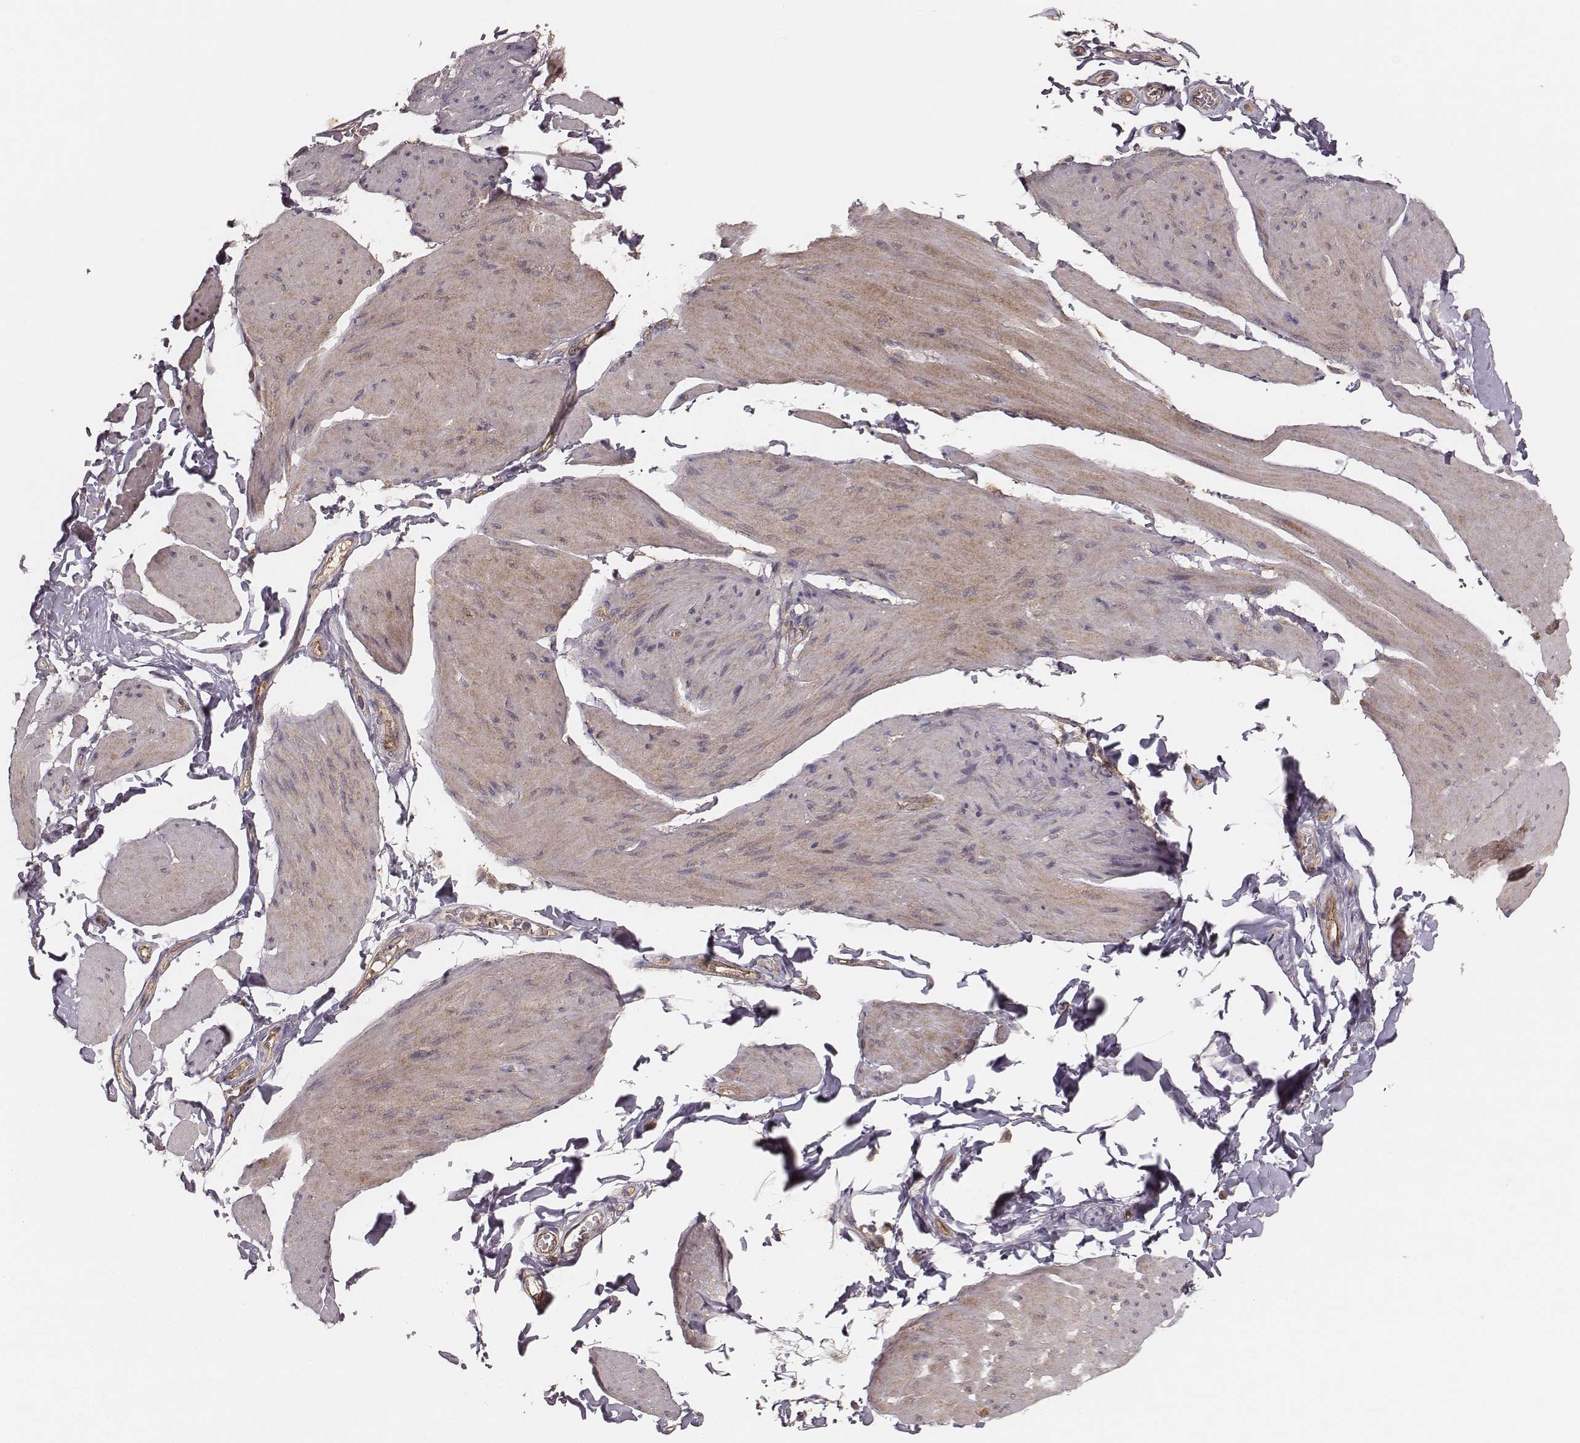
{"staining": {"intensity": "negative", "quantity": "none", "location": "none"}, "tissue": "smooth muscle", "cell_type": "Smooth muscle cells", "image_type": "normal", "snomed": [{"axis": "morphology", "description": "Normal tissue, NOS"}, {"axis": "topography", "description": "Adipose tissue"}, {"axis": "topography", "description": "Smooth muscle"}, {"axis": "topography", "description": "Peripheral nerve tissue"}], "caption": "DAB (3,3'-diaminobenzidine) immunohistochemical staining of benign human smooth muscle shows no significant expression in smooth muscle cells.", "gene": "CARS1", "patient": {"sex": "male", "age": 83}}